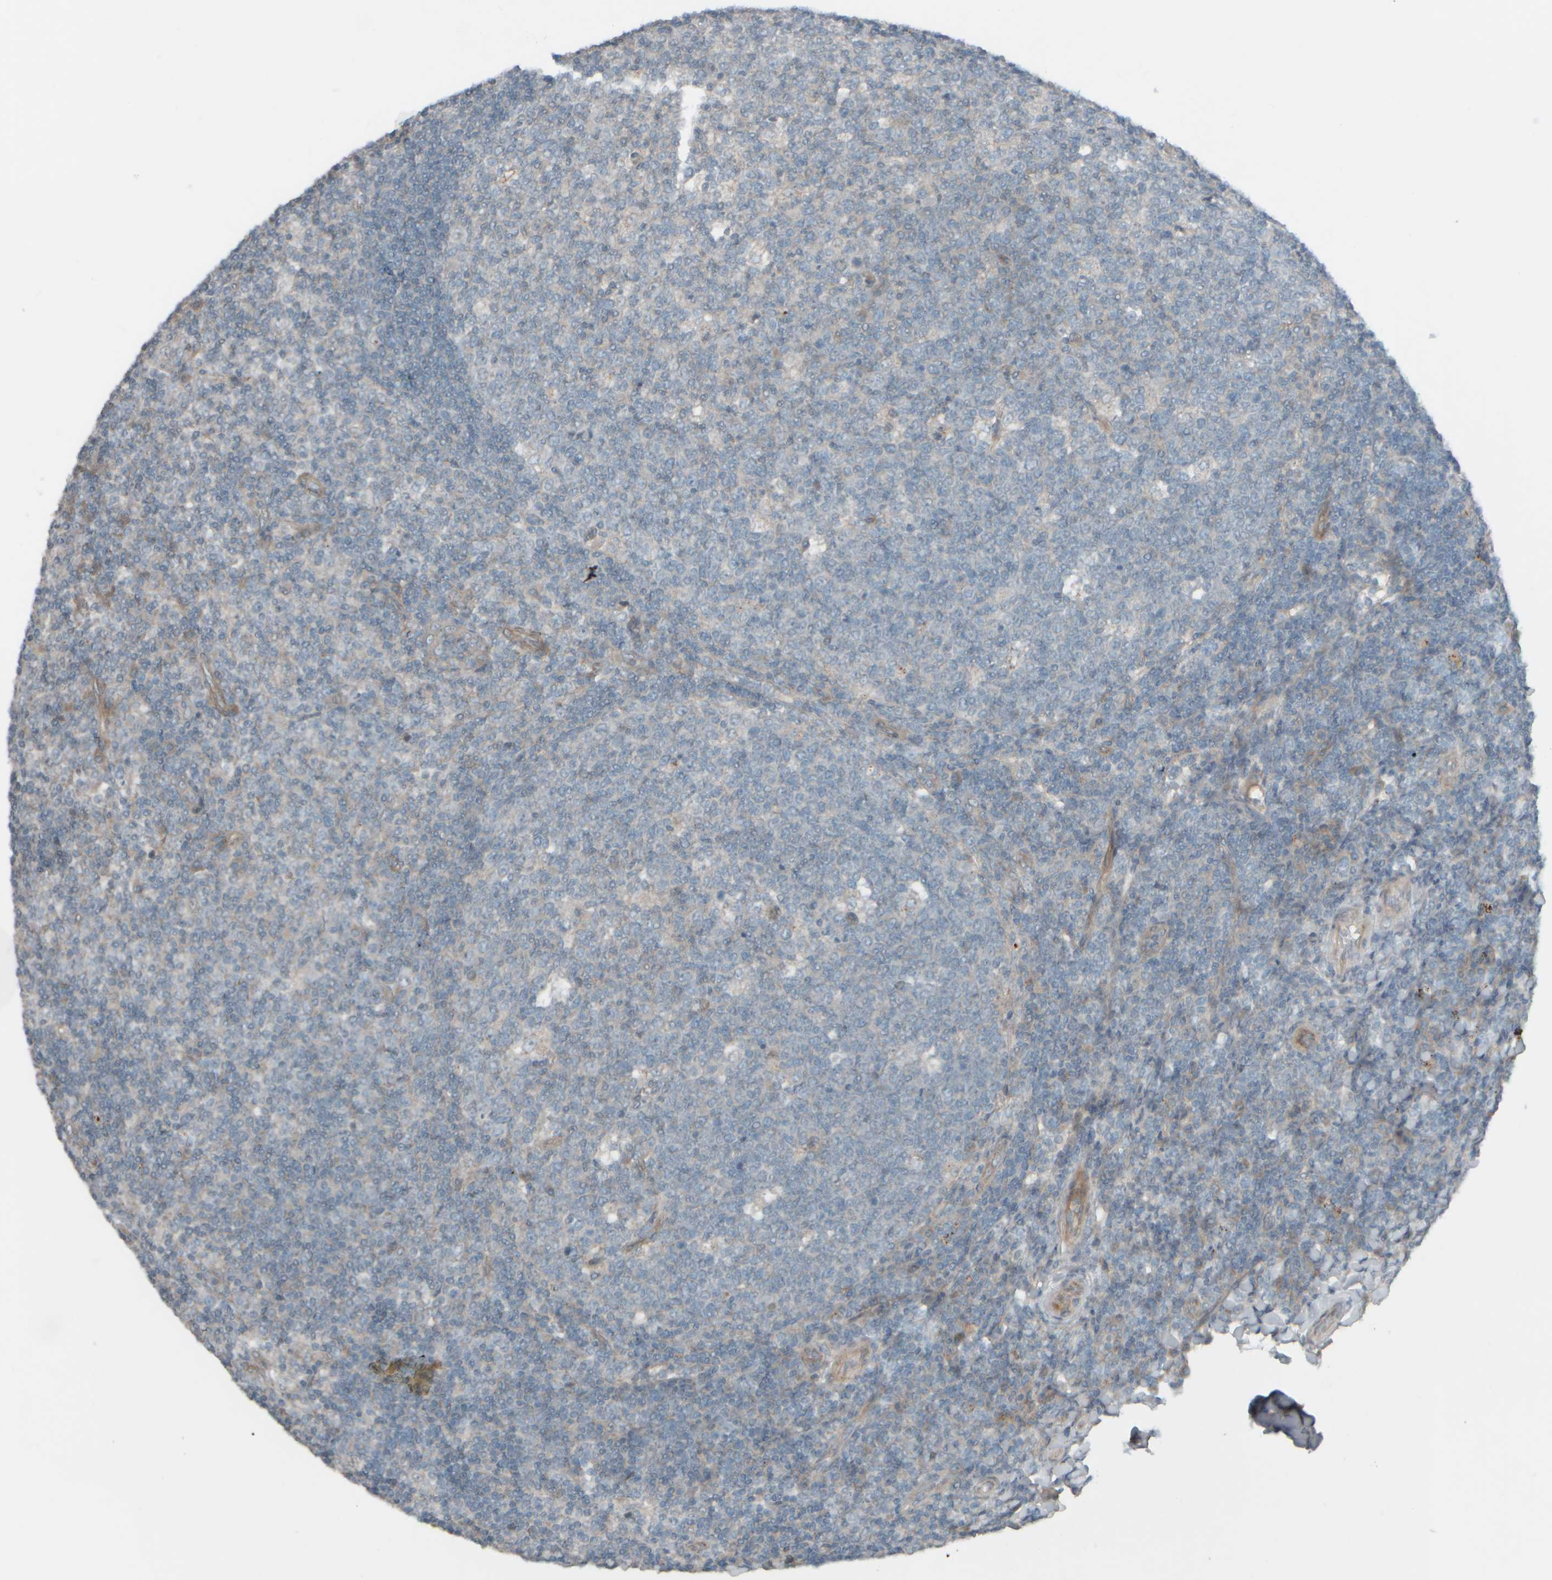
{"staining": {"intensity": "negative", "quantity": "none", "location": "none"}, "tissue": "tonsil", "cell_type": "Germinal center cells", "image_type": "normal", "snomed": [{"axis": "morphology", "description": "Normal tissue, NOS"}, {"axis": "topography", "description": "Tonsil"}], "caption": "Immunohistochemistry photomicrograph of unremarkable tonsil stained for a protein (brown), which shows no positivity in germinal center cells.", "gene": "HGS", "patient": {"sex": "female", "age": 19}}